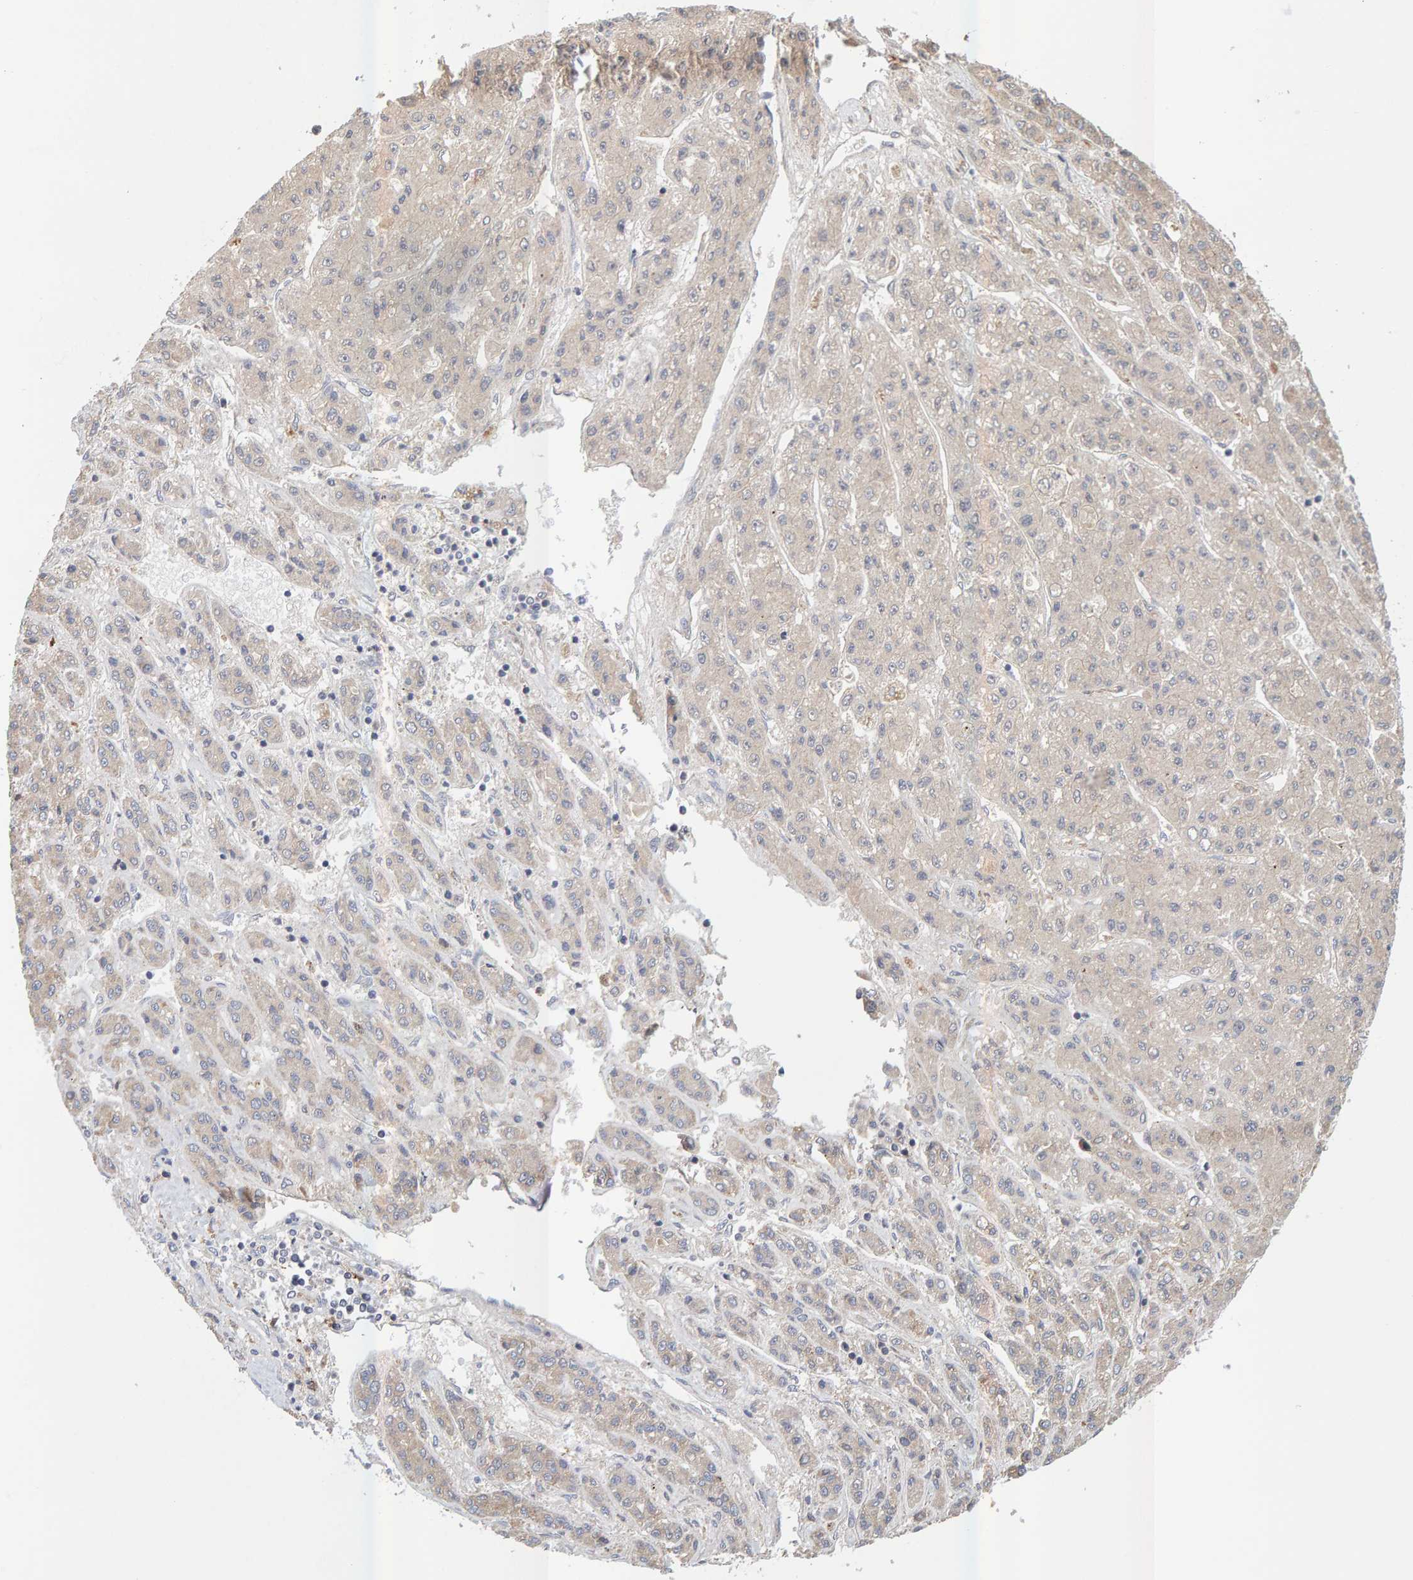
{"staining": {"intensity": "weak", "quantity": "25%-75%", "location": "cytoplasmic/membranous"}, "tissue": "liver cancer", "cell_type": "Tumor cells", "image_type": "cancer", "snomed": [{"axis": "morphology", "description": "Carcinoma, Hepatocellular, NOS"}, {"axis": "topography", "description": "Liver"}], "caption": "Immunohistochemical staining of liver hepatocellular carcinoma demonstrates weak cytoplasmic/membranous protein positivity in approximately 25%-75% of tumor cells.", "gene": "SGPL1", "patient": {"sex": "male", "age": 70}}